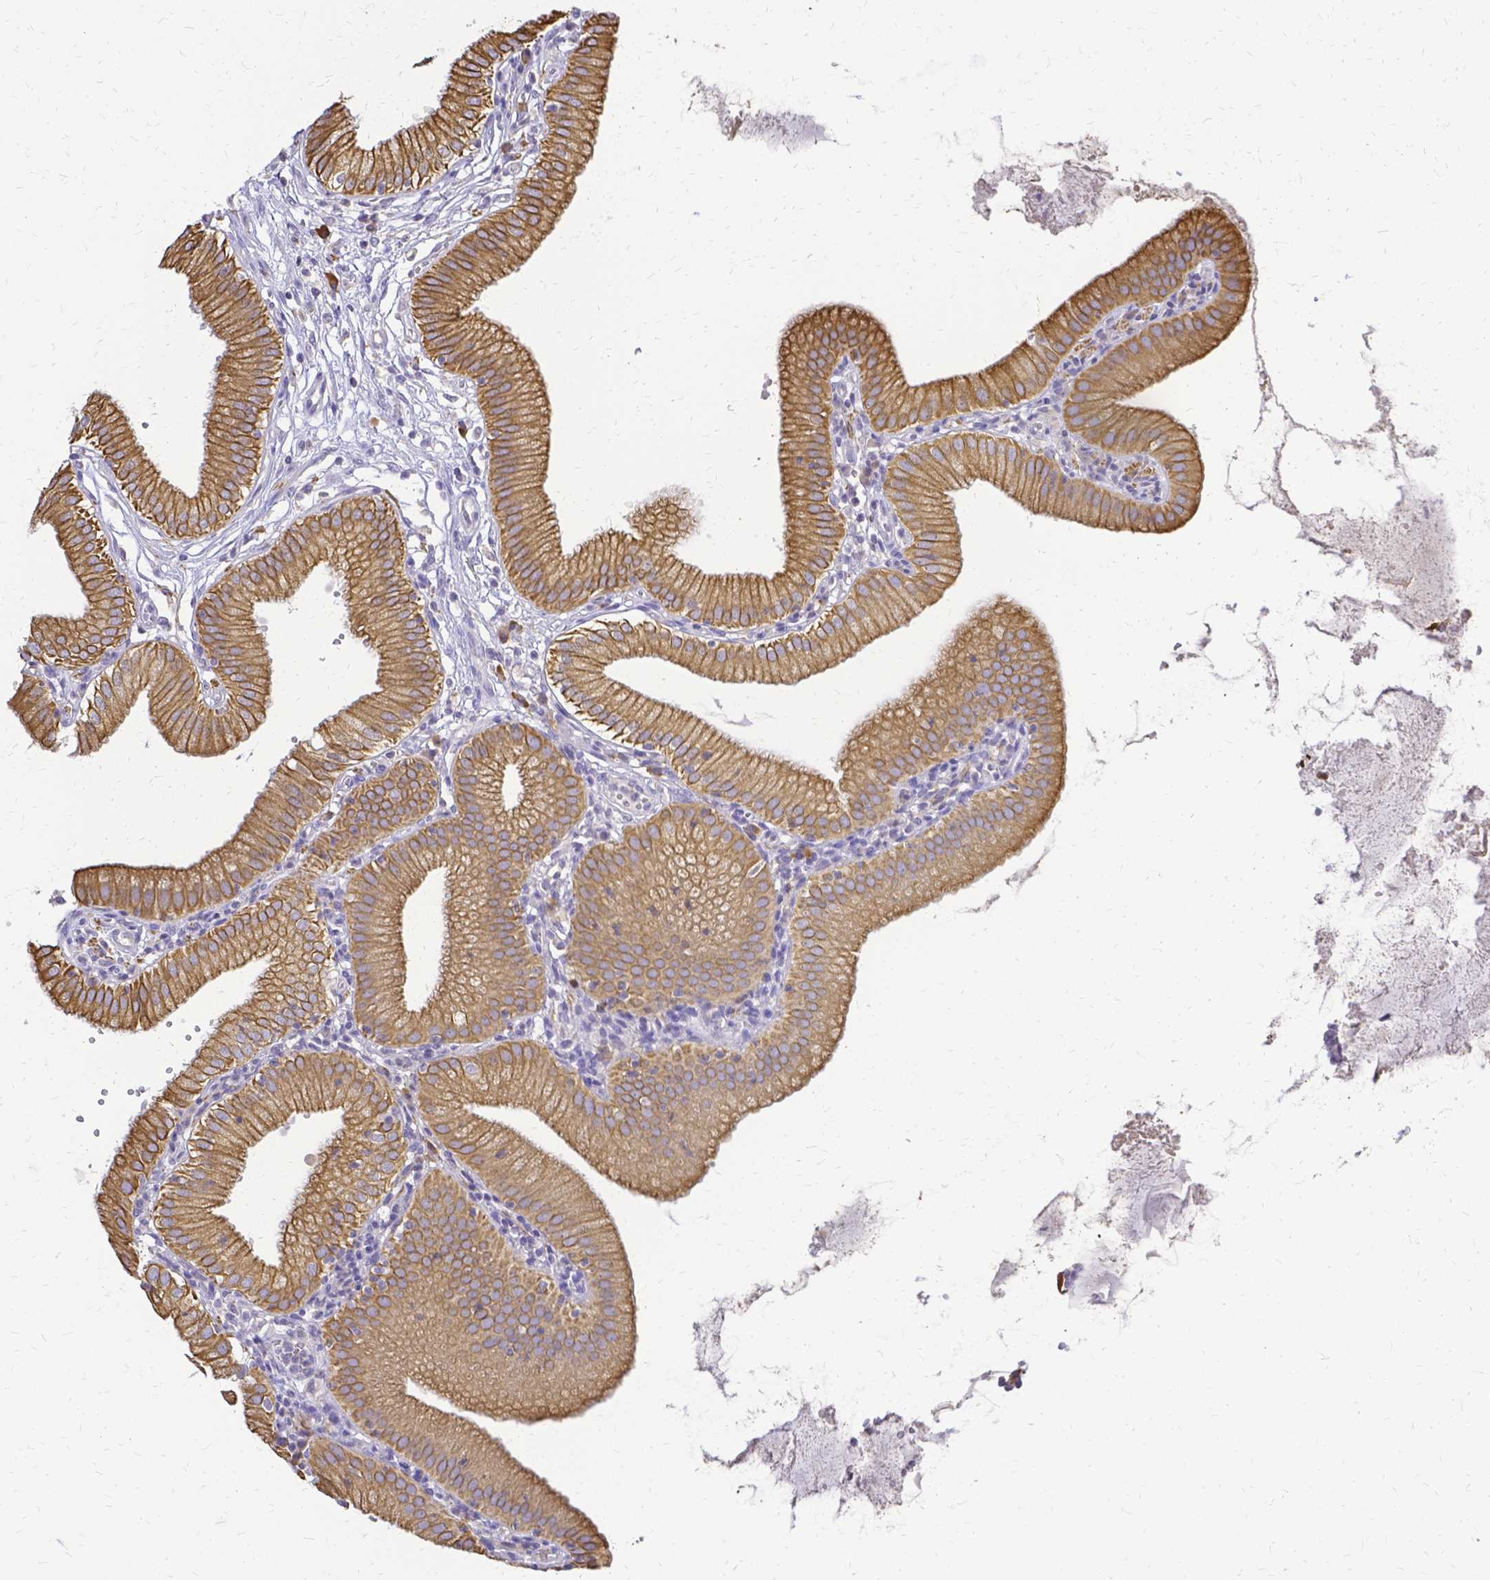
{"staining": {"intensity": "moderate", "quantity": ">75%", "location": "cytoplasmic/membranous"}, "tissue": "gallbladder", "cell_type": "Glandular cells", "image_type": "normal", "snomed": [{"axis": "morphology", "description": "Normal tissue, NOS"}, {"axis": "topography", "description": "Gallbladder"}], "caption": "A medium amount of moderate cytoplasmic/membranous positivity is appreciated in approximately >75% of glandular cells in normal gallbladder. The staining was performed using DAB to visualize the protein expression in brown, while the nuclei were stained in blue with hematoxylin (Magnification: 20x).", "gene": "CIB1", "patient": {"sex": "female", "age": 65}}